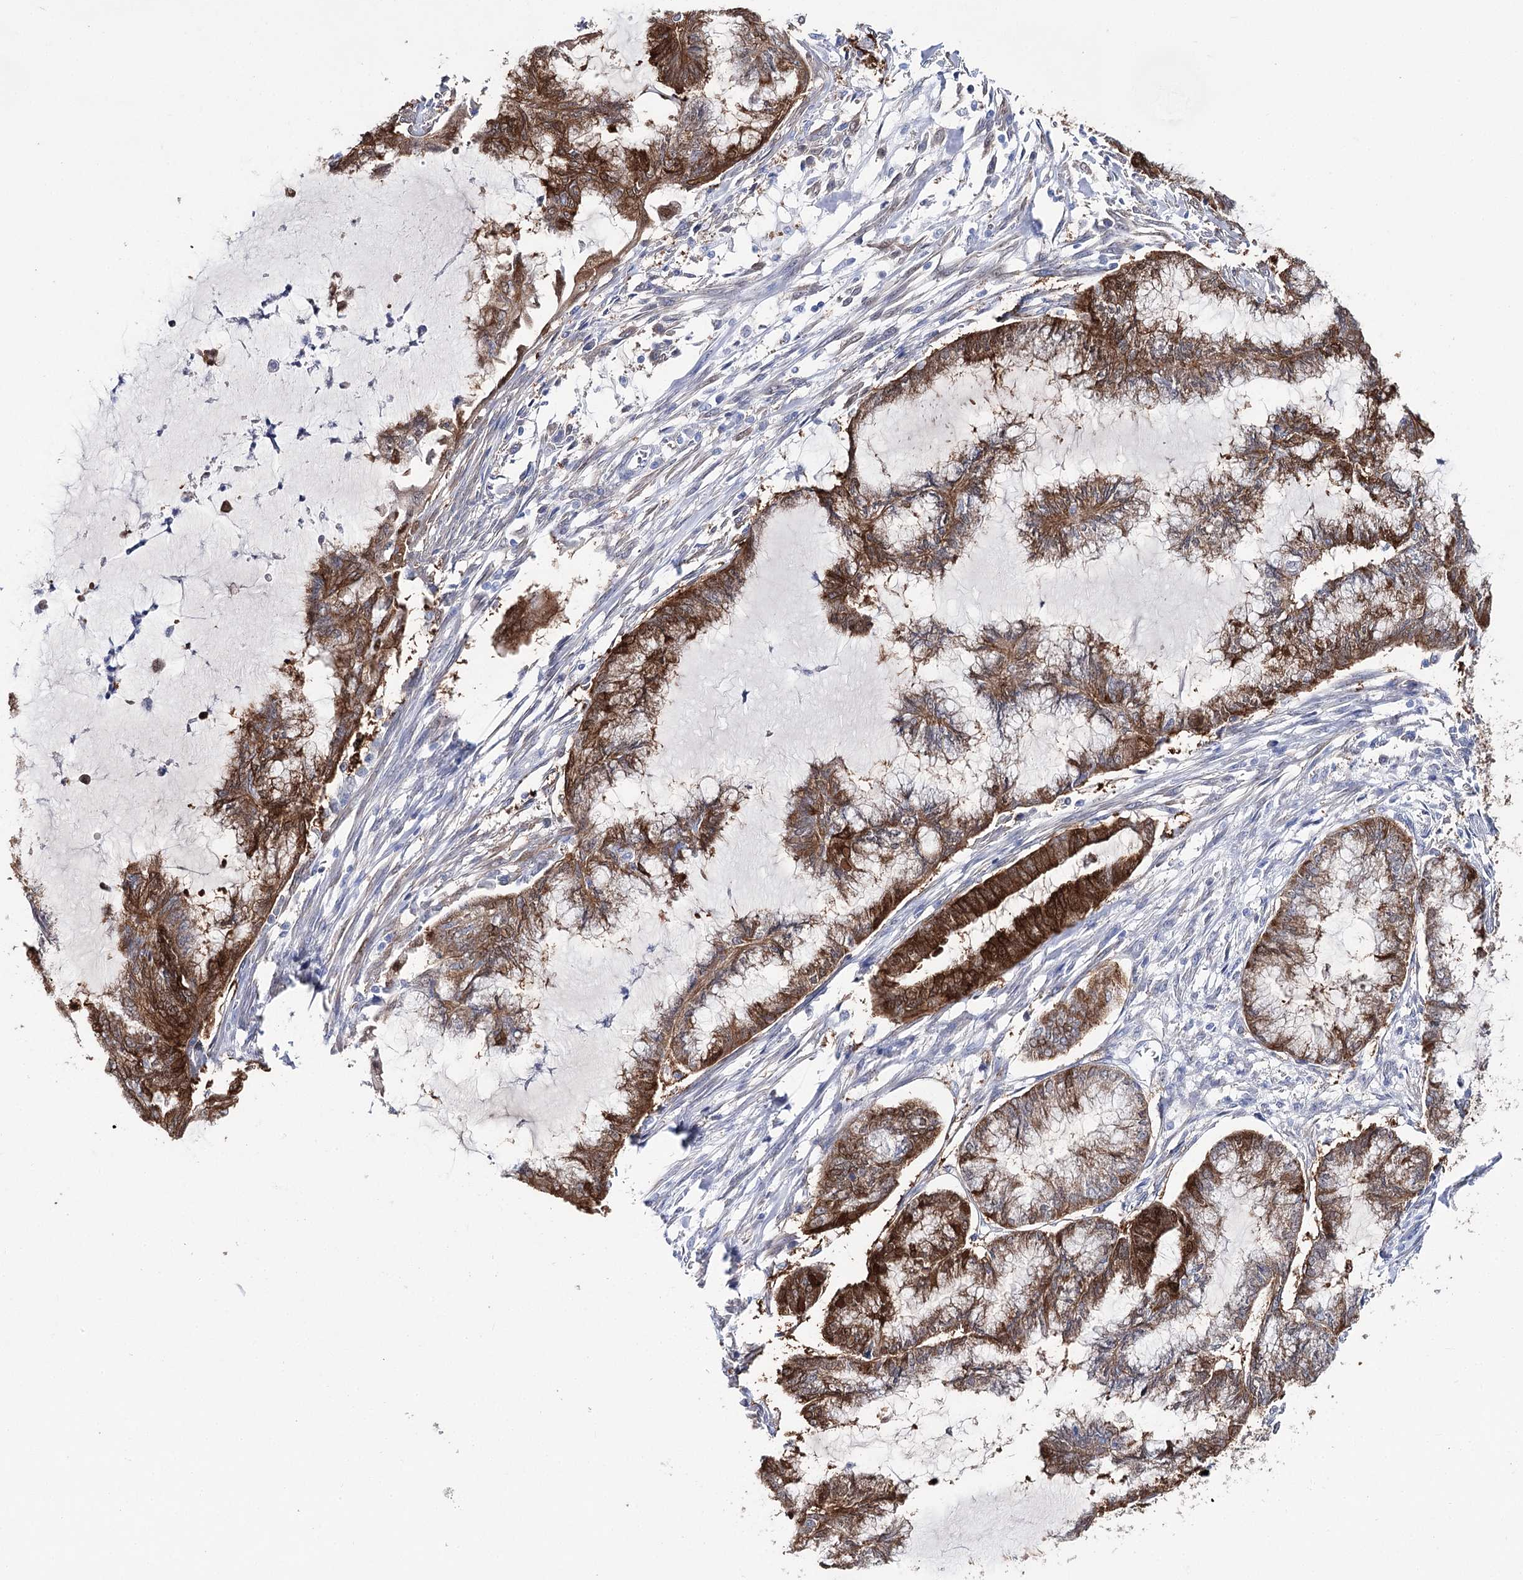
{"staining": {"intensity": "strong", "quantity": ">75%", "location": "cytoplasmic/membranous"}, "tissue": "endometrial cancer", "cell_type": "Tumor cells", "image_type": "cancer", "snomed": [{"axis": "morphology", "description": "Adenocarcinoma, NOS"}, {"axis": "topography", "description": "Endometrium"}], "caption": "Protein staining of adenocarcinoma (endometrial) tissue demonstrates strong cytoplasmic/membranous staining in approximately >75% of tumor cells.", "gene": "UGDH", "patient": {"sex": "female", "age": 86}}